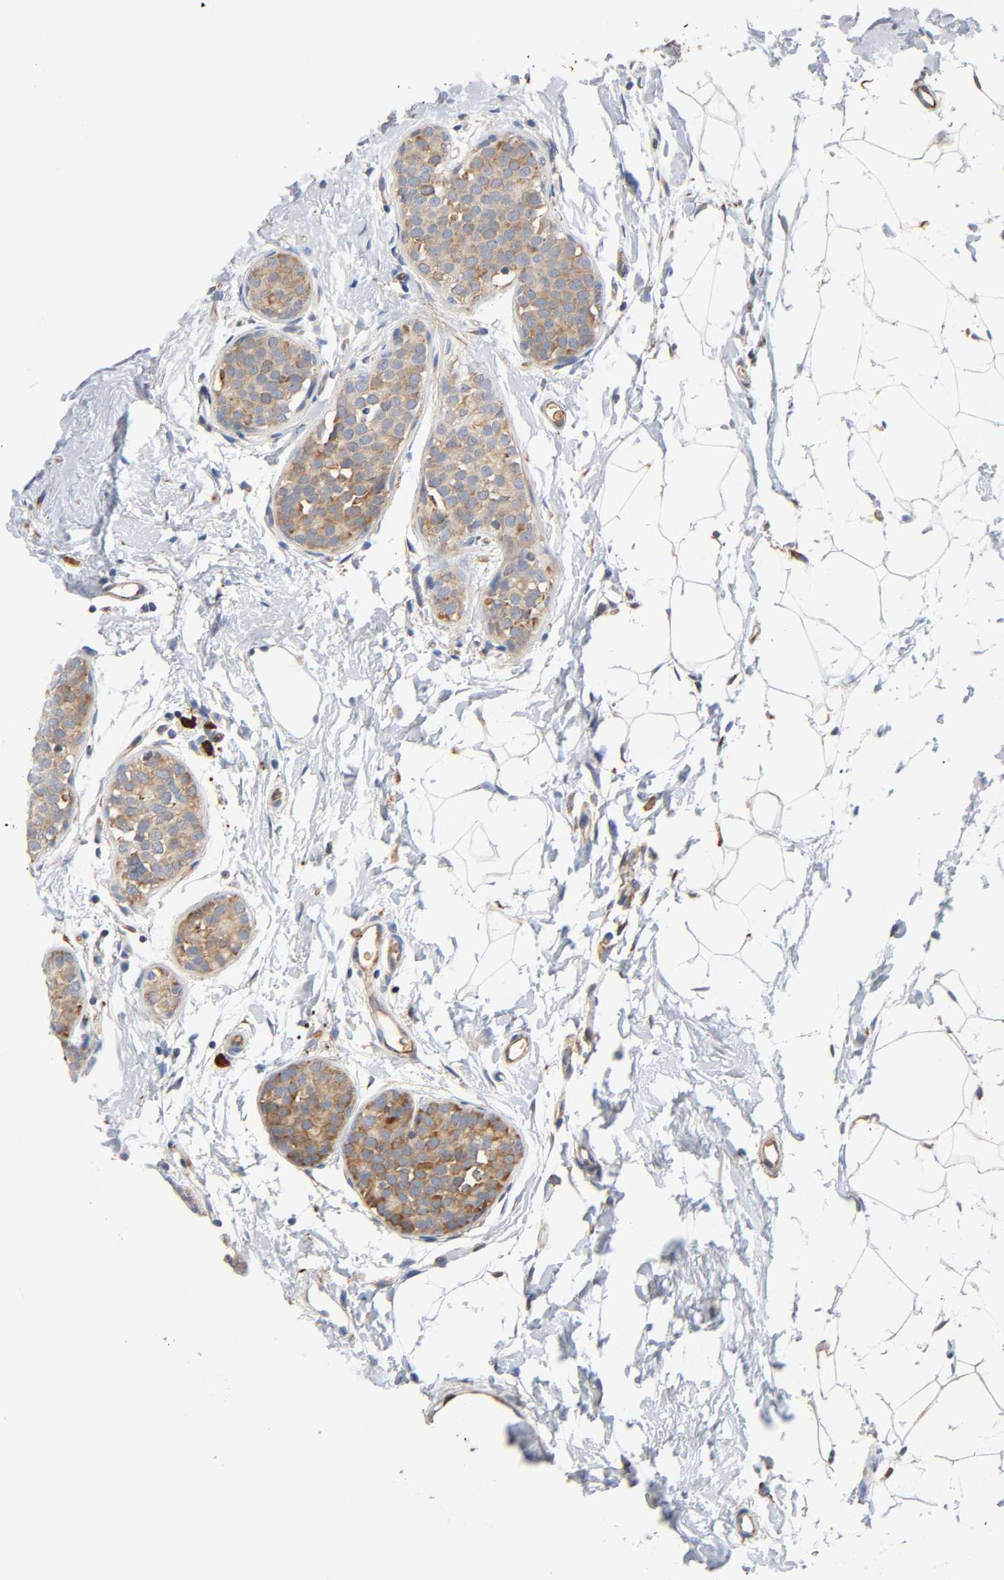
{"staining": {"intensity": "weak", "quantity": ">75%", "location": "cytoplasmic/membranous"}, "tissue": "breast cancer", "cell_type": "Tumor cells", "image_type": "cancer", "snomed": [{"axis": "morphology", "description": "Lobular carcinoma, in situ"}, {"axis": "morphology", "description": "Lobular carcinoma"}, {"axis": "topography", "description": "Breast"}], "caption": "Human lobular carcinoma (breast) stained with a protein marker displays weak staining in tumor cells.", "gene": "UCKL1", "patient": {"sex": "female", "age": 41}}